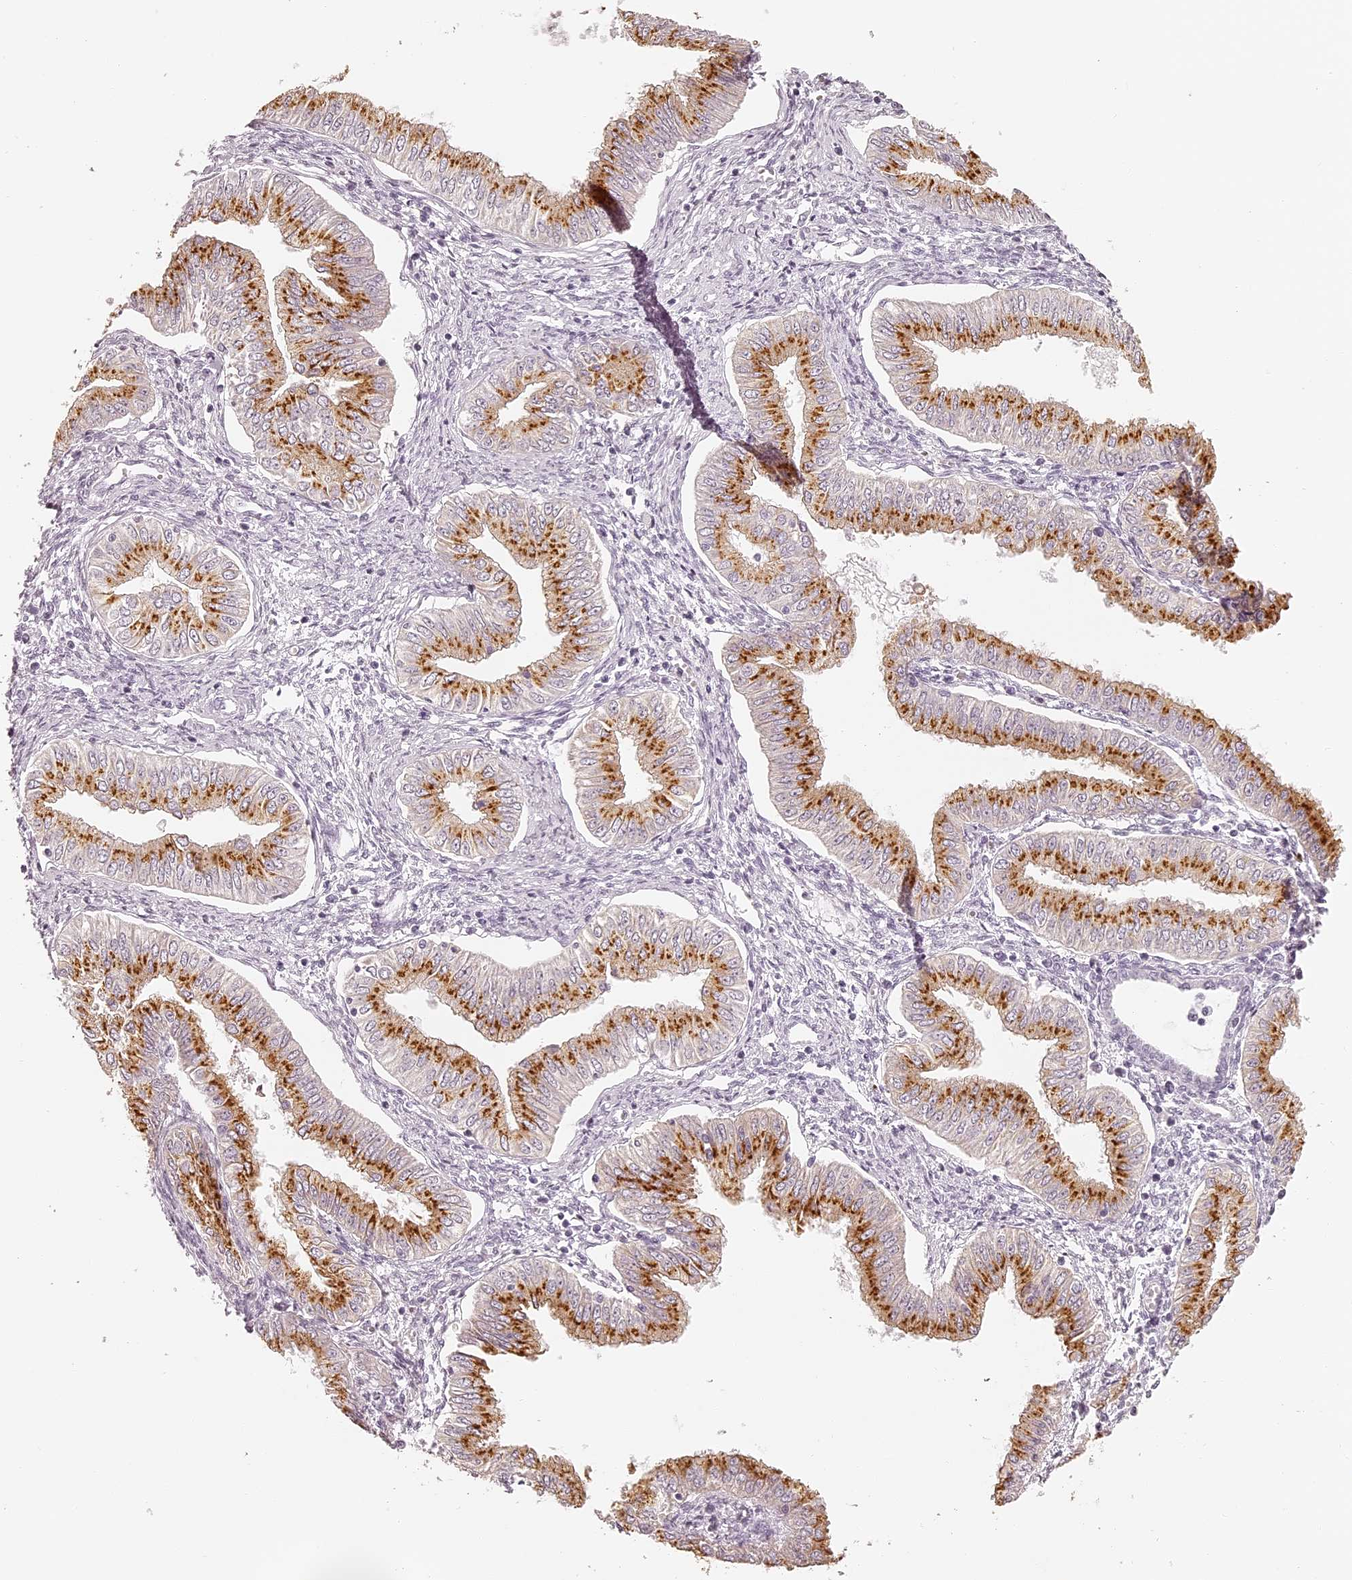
{"staining": {"intensity": "strong", "quantity": "25%-75%", "location": "cytoplasmic/membranous"}, "tissue": "endometrial cancer", "cell_type": "Tumor cells", "image_type": "cancer", "snomed": [{"axis": "morphology", "description": "Normal tissue, NOS"}, {"axis": "morphology", "description": "Adenocarcinoma, NOS"}, {"axis": "topography", "description": "Endometrium"}], "caption": "This is an image of immunohistochemistry (IHC) staining of adenocarcinoma (endometrial), which shows strong expression in the cytoplasmic/membranous of tumor cells.", "gene": "ELAPOR1", "patient": {"sex": "female", "age": 53}}